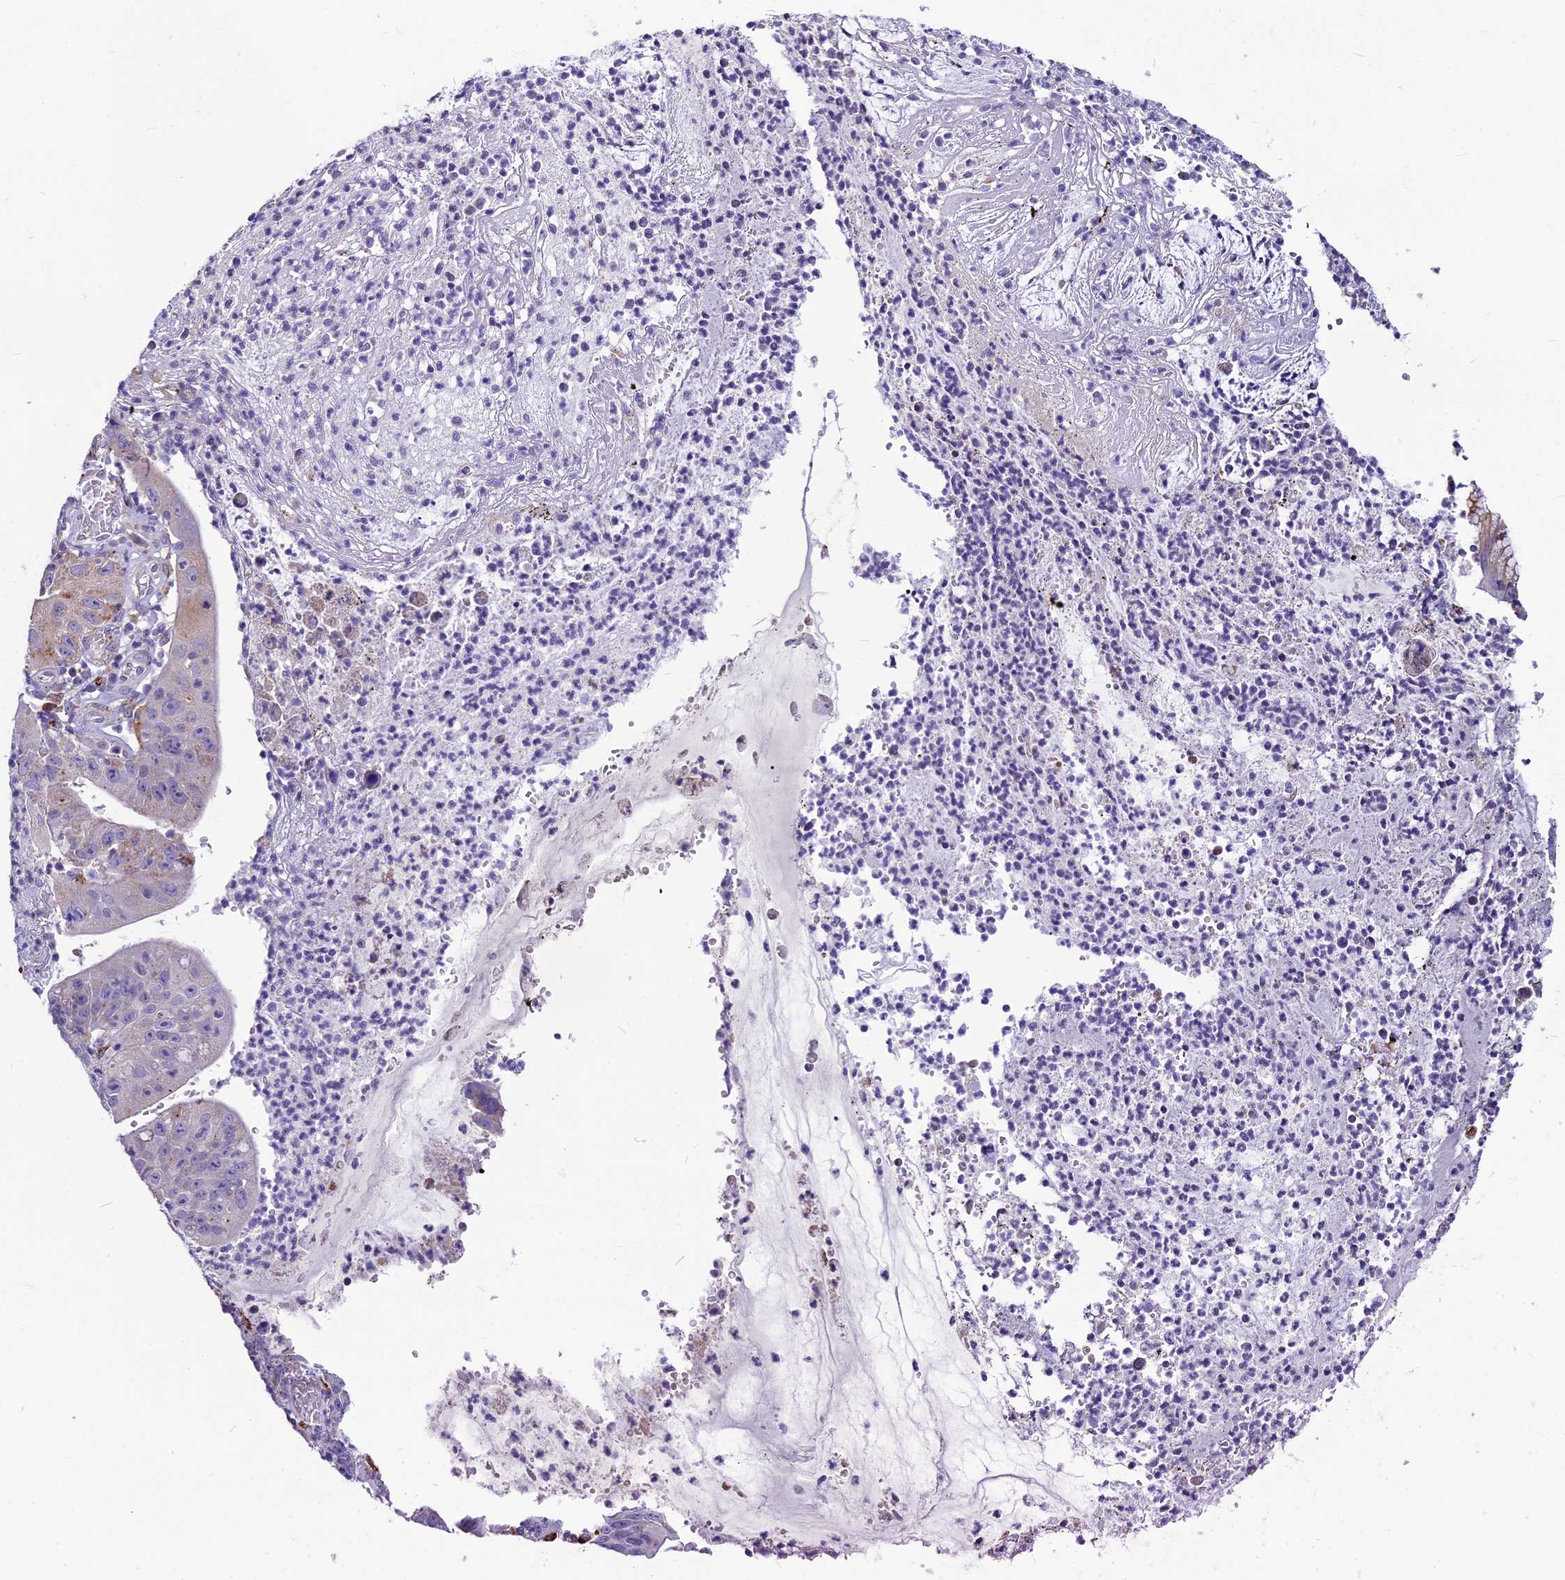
{"staining": {"intensity": "weak", "quantity": "<25%", "location": "cytoplasmic/membranous"}, "tissue": "stomach cancer", "cell_type": "Tumor cells", "image_type": "cancer", "snomed": [{"axis": "morphology", "description": "Adenocarcinoma, NOS"}, {"axis": "topography", "description": "Stomach"}], "caption": "Stomach adenocarcinoma was stained to show a protein in brown. There is no significant expression in tumor cells. The staining is performed using DAB brown chromogen with nuclei counter-stained in using hematoxylin.", "gene": "THRSP", "patient": {"sex": "male", "age": 59}}